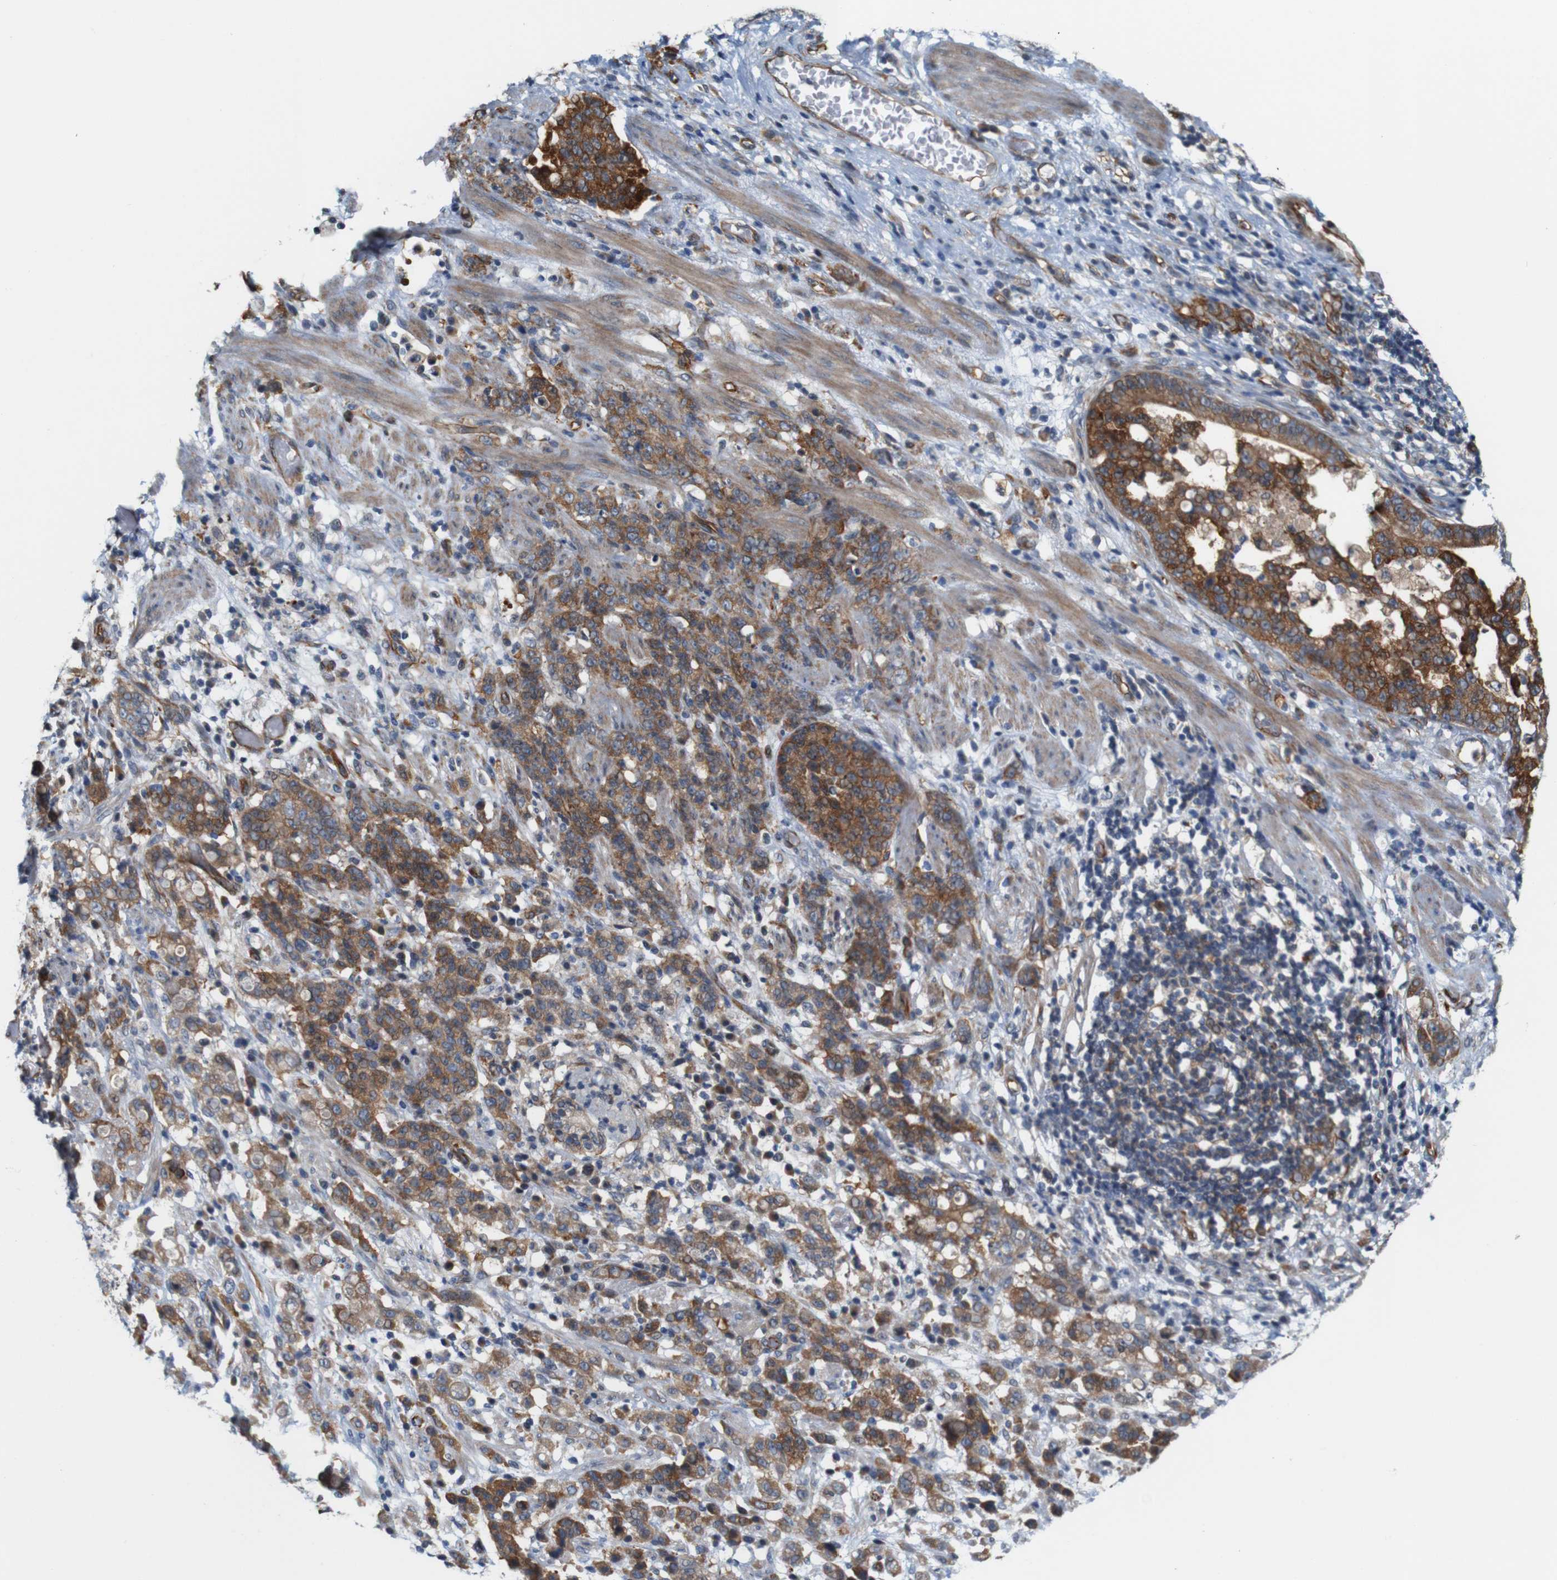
{"staining": {"intensity": "moderate", "quantity": ">75%", "location": "cytoplasmic/membranous"}, "tissue": "stomach cancer", "cell_type": "Tumor cells", "image_type": "cancer", "snomed": [{"axis": "morphology", "description": "Adenocarcinoma, NOS"}, {"axis": "topography", "description": "Stomach, lower"}], "caption": "Protein staining displays moderate cytoplasmic/membranous positivity in approximately >75% of tumor cells in stomach cancer (adenocarcinoma).", "gene": "JPH1", "patient": {"sex": "male", "age": 88}}